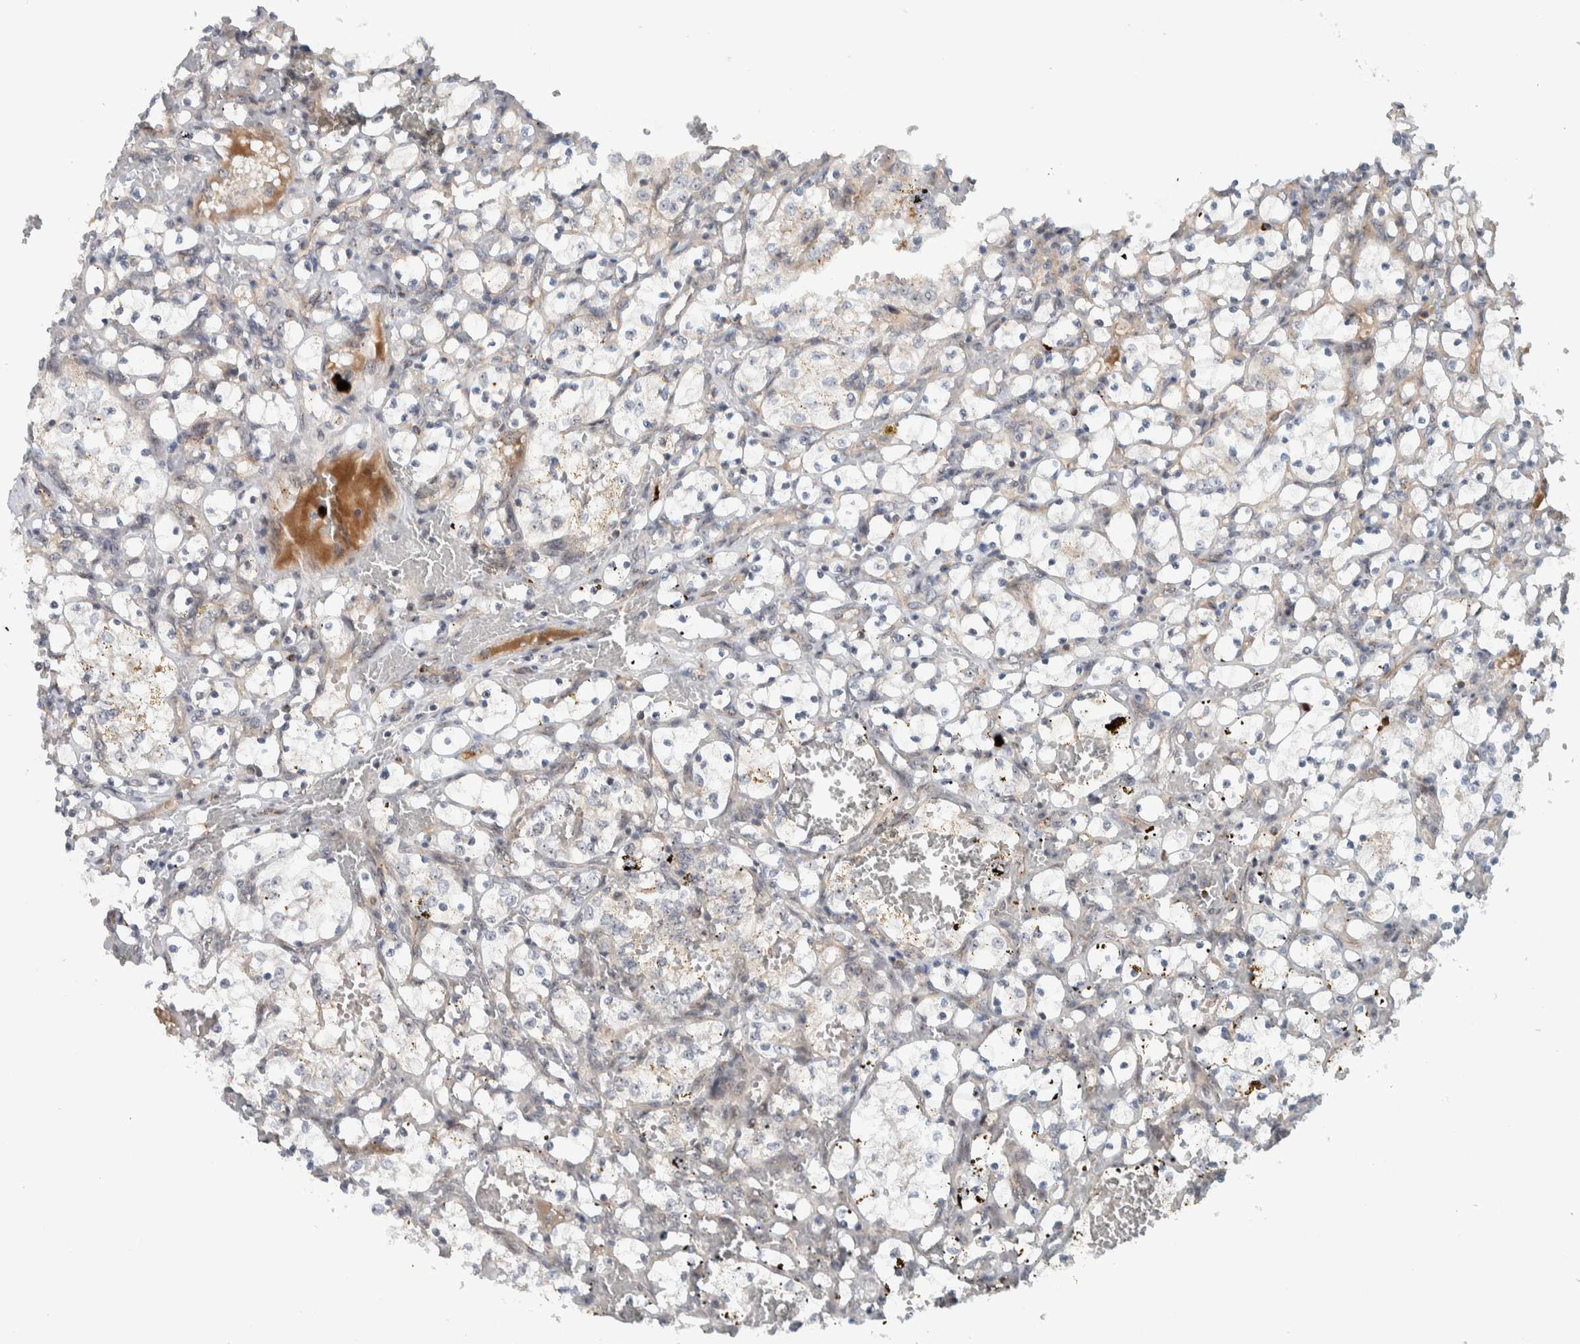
{"staining": {"intensity": "weak", "quantity": "<25%", "location": "nuclear"}, "tissue": "renal cancer", "cell_type": "Tumor cells", "image_type": "cancer", "snomed": [{"axis": "morphology", "description": "Adenocarcinoma, NOS"}, {"axis": "topography", "description": "Kidney"}], "caption": "Adenocarcinoma (renal) was stained to show a protein in brown. There is no significant positivity in tumor cells.", "gene": "ZFP91", "patient": {"sex": "male", "age": 63}}